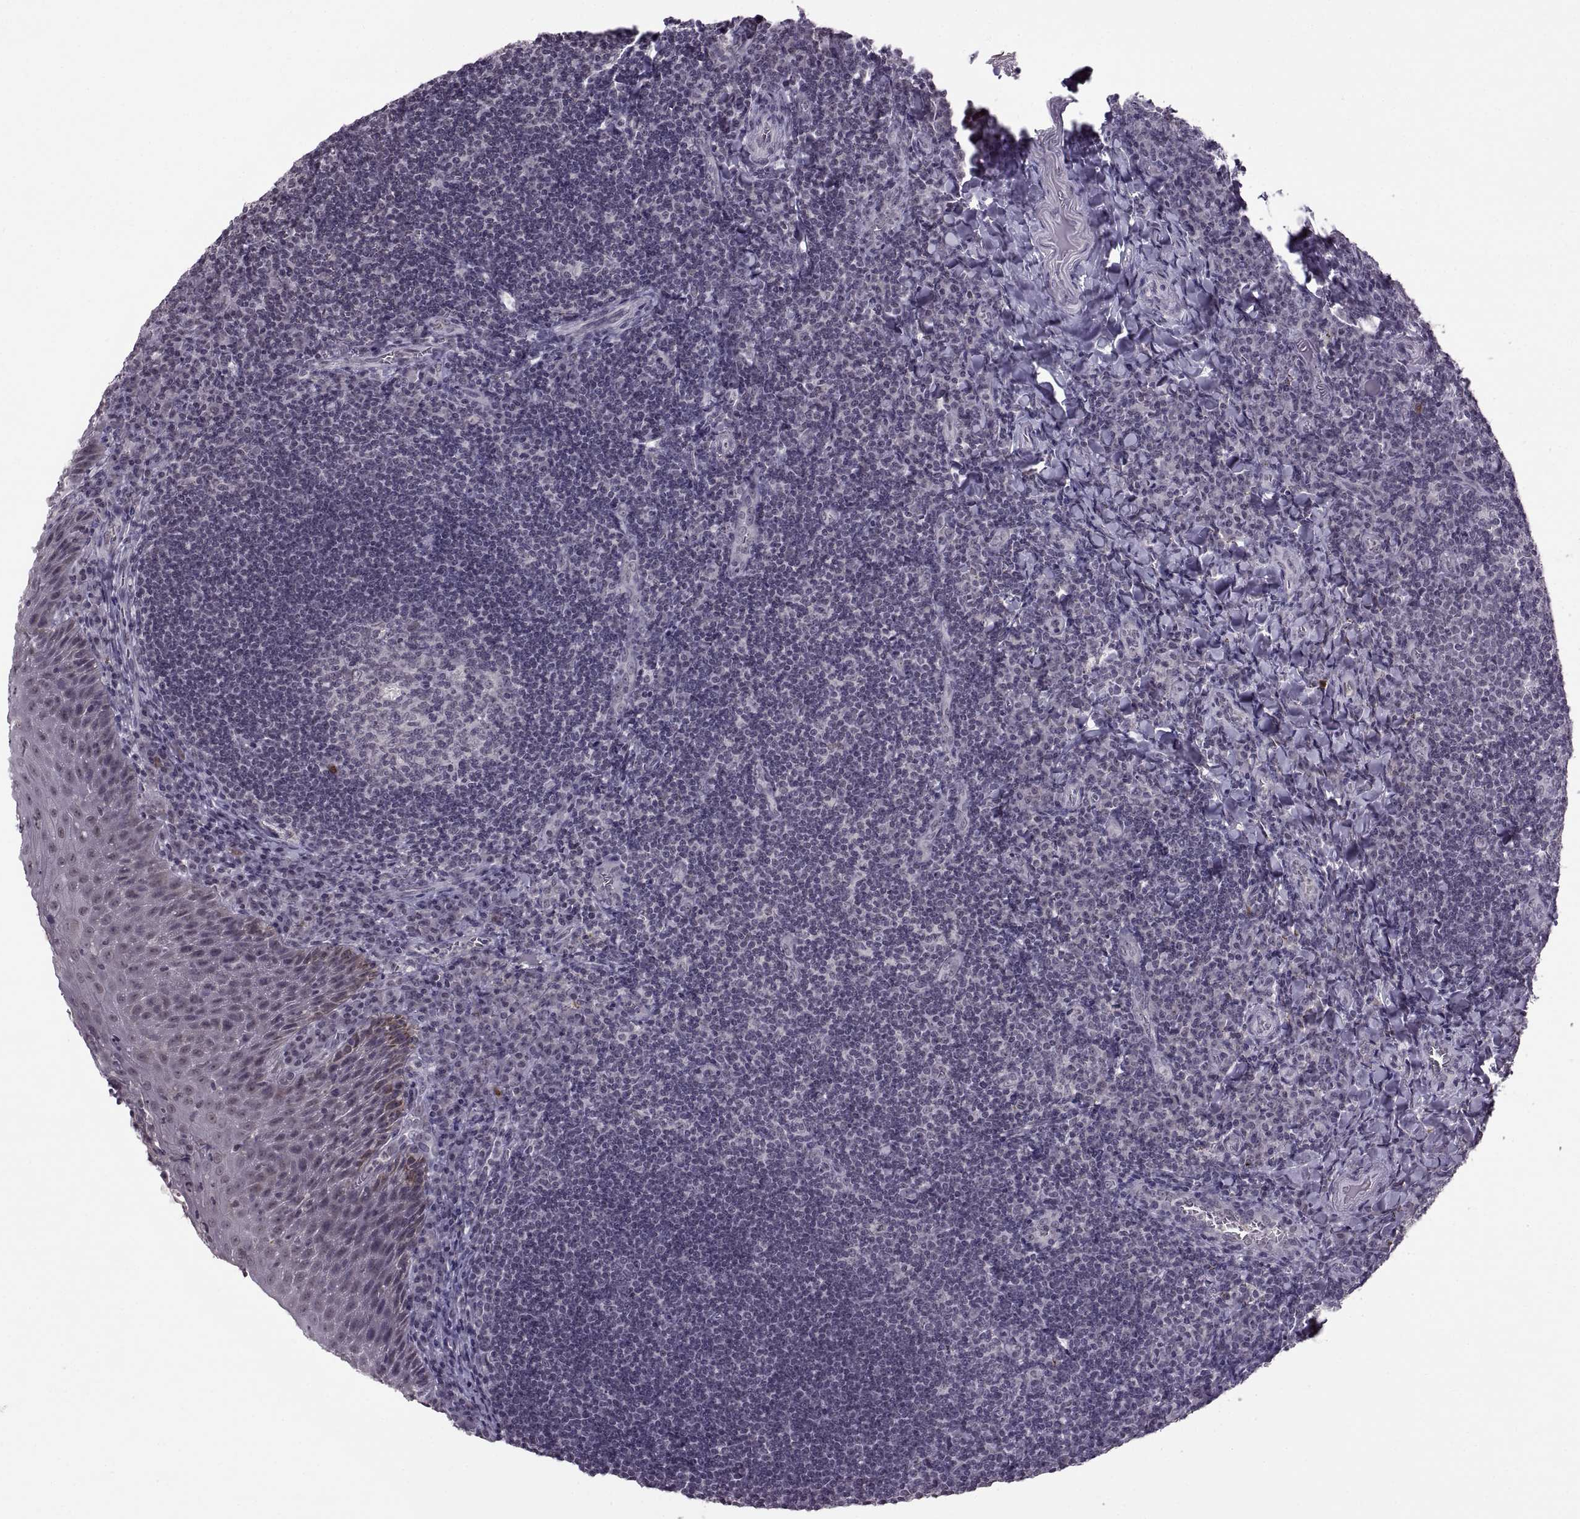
{"staining": {"intensity": "negative", "quantity": "none", "location": "none"}, "tissue": "tonsil", "cell_type": "Germinal center cells", "image_type": "normal", "snomed": [{"axis": "morphology", "description": "Normal tissue, NOS"}, {"axis": "morphology", "description": "Inflammation, NOS"}, {"axis": "topography", "description": "Tonsil"}], "caption": "A photomicrograph of tonsil stained for a protein demonstrates no brown staining in germinal center cells. Brightfield microscopy of immunohistochemistry (IHC) stained with DAB (3,3'-diaminobenzidine) (brown) and hematoxylin (blue), captured at high magnification.", "gene": "OTP", "patient": {"sex": "female", "age": 31}}